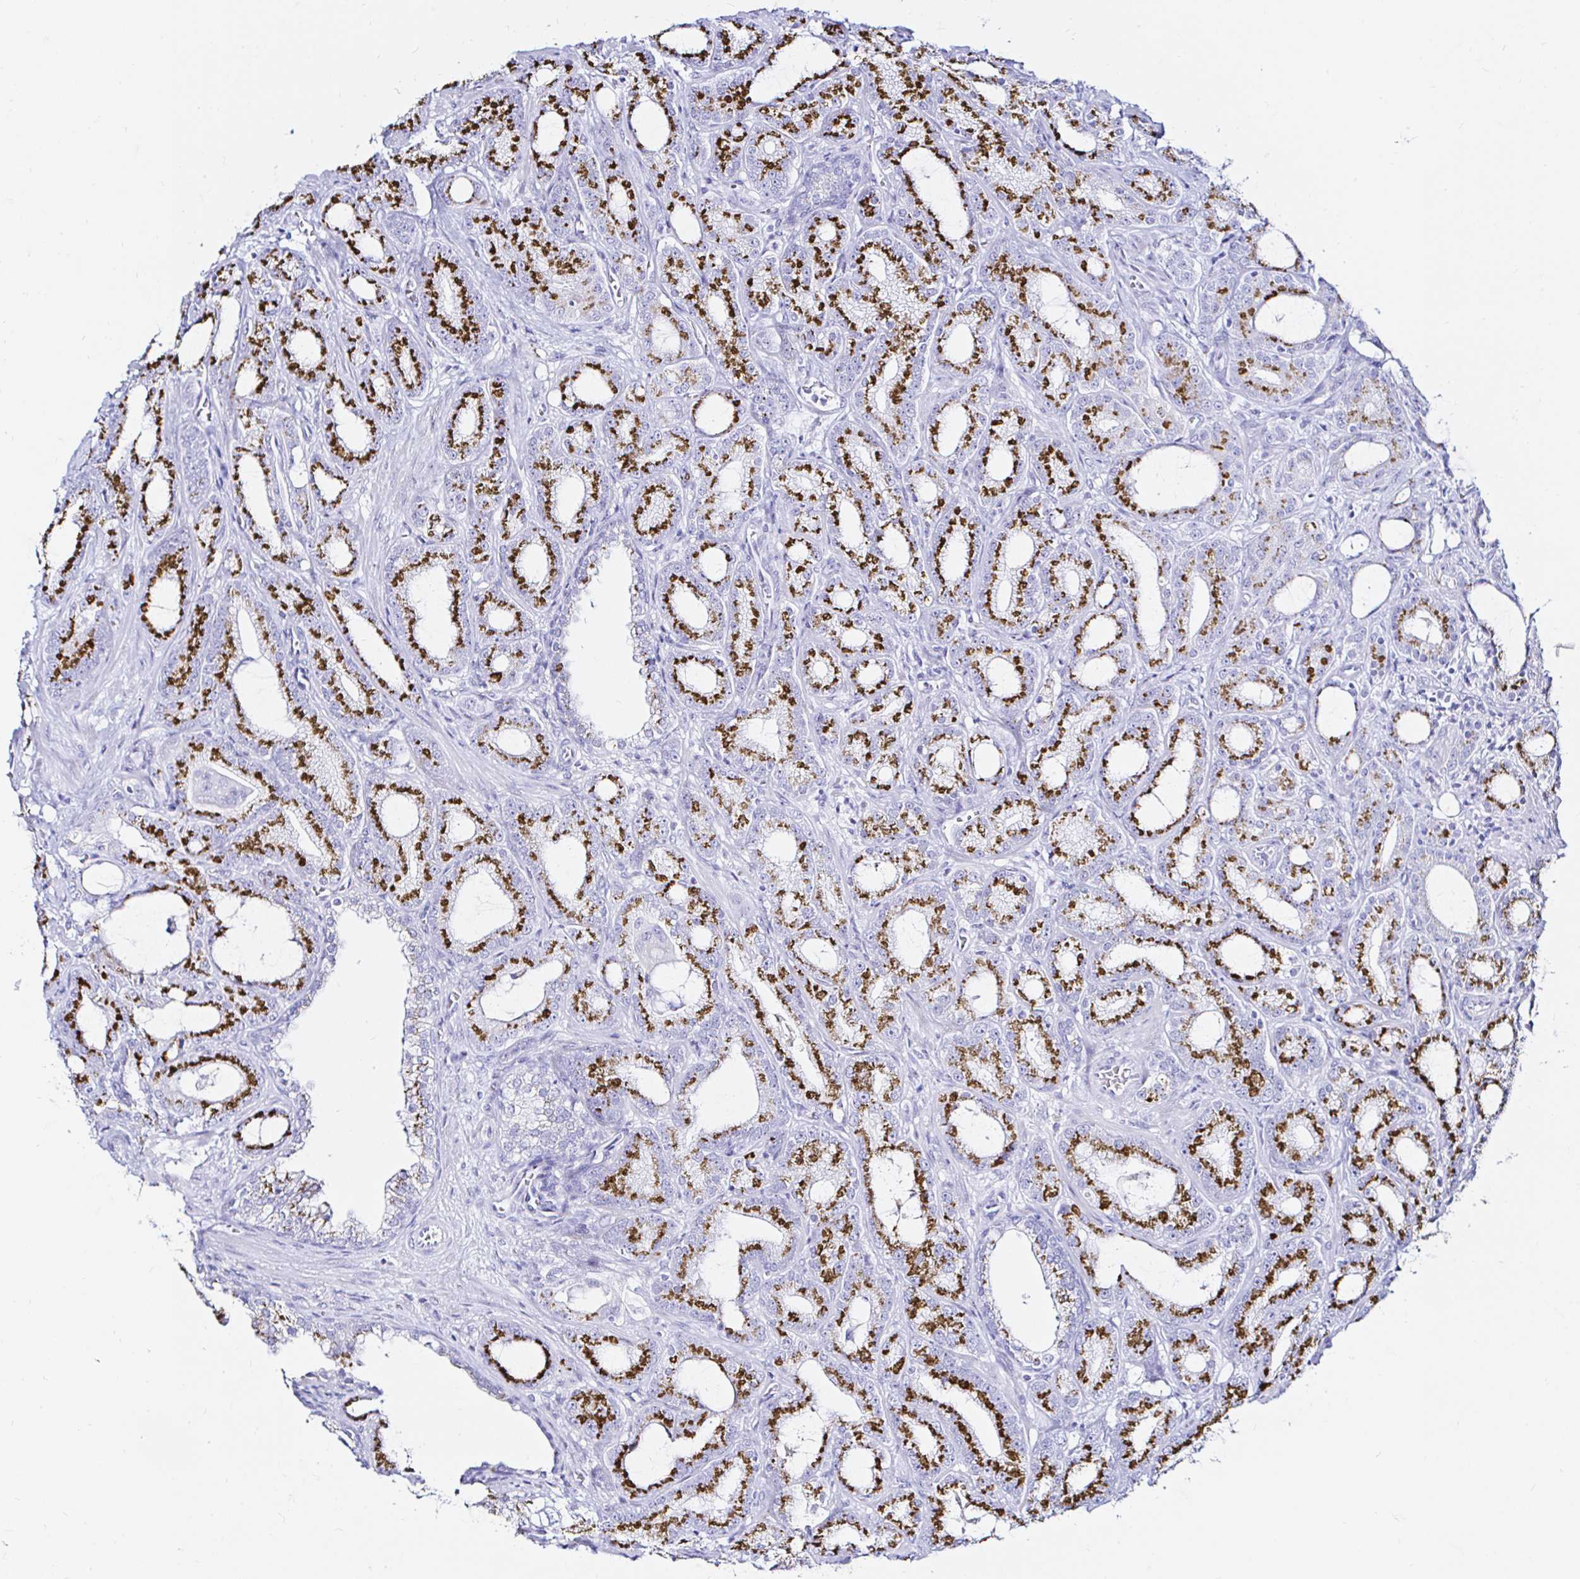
{"staining": {"intensity": "strong", "quantity": ">75%", "location": "cytoplasmic/membranous"}, "tissue": "prostate cancer", "cell_type": "Tumor cells", "image_type": "cancer", "snomed": [{"axis": "morphology", "description": "Adenocarcinoma, High grade"}, {"axis": "topography", "description": "Prostate"}], "caption": "A histopathology image of adenocarcinoma (high-grade) (prostate) stained for a protein displays strong cytoplasmic/membranous brown staining in tumor cells.", "gene": "ZNF432", "patient": {"sex": "male", "age": 65}}